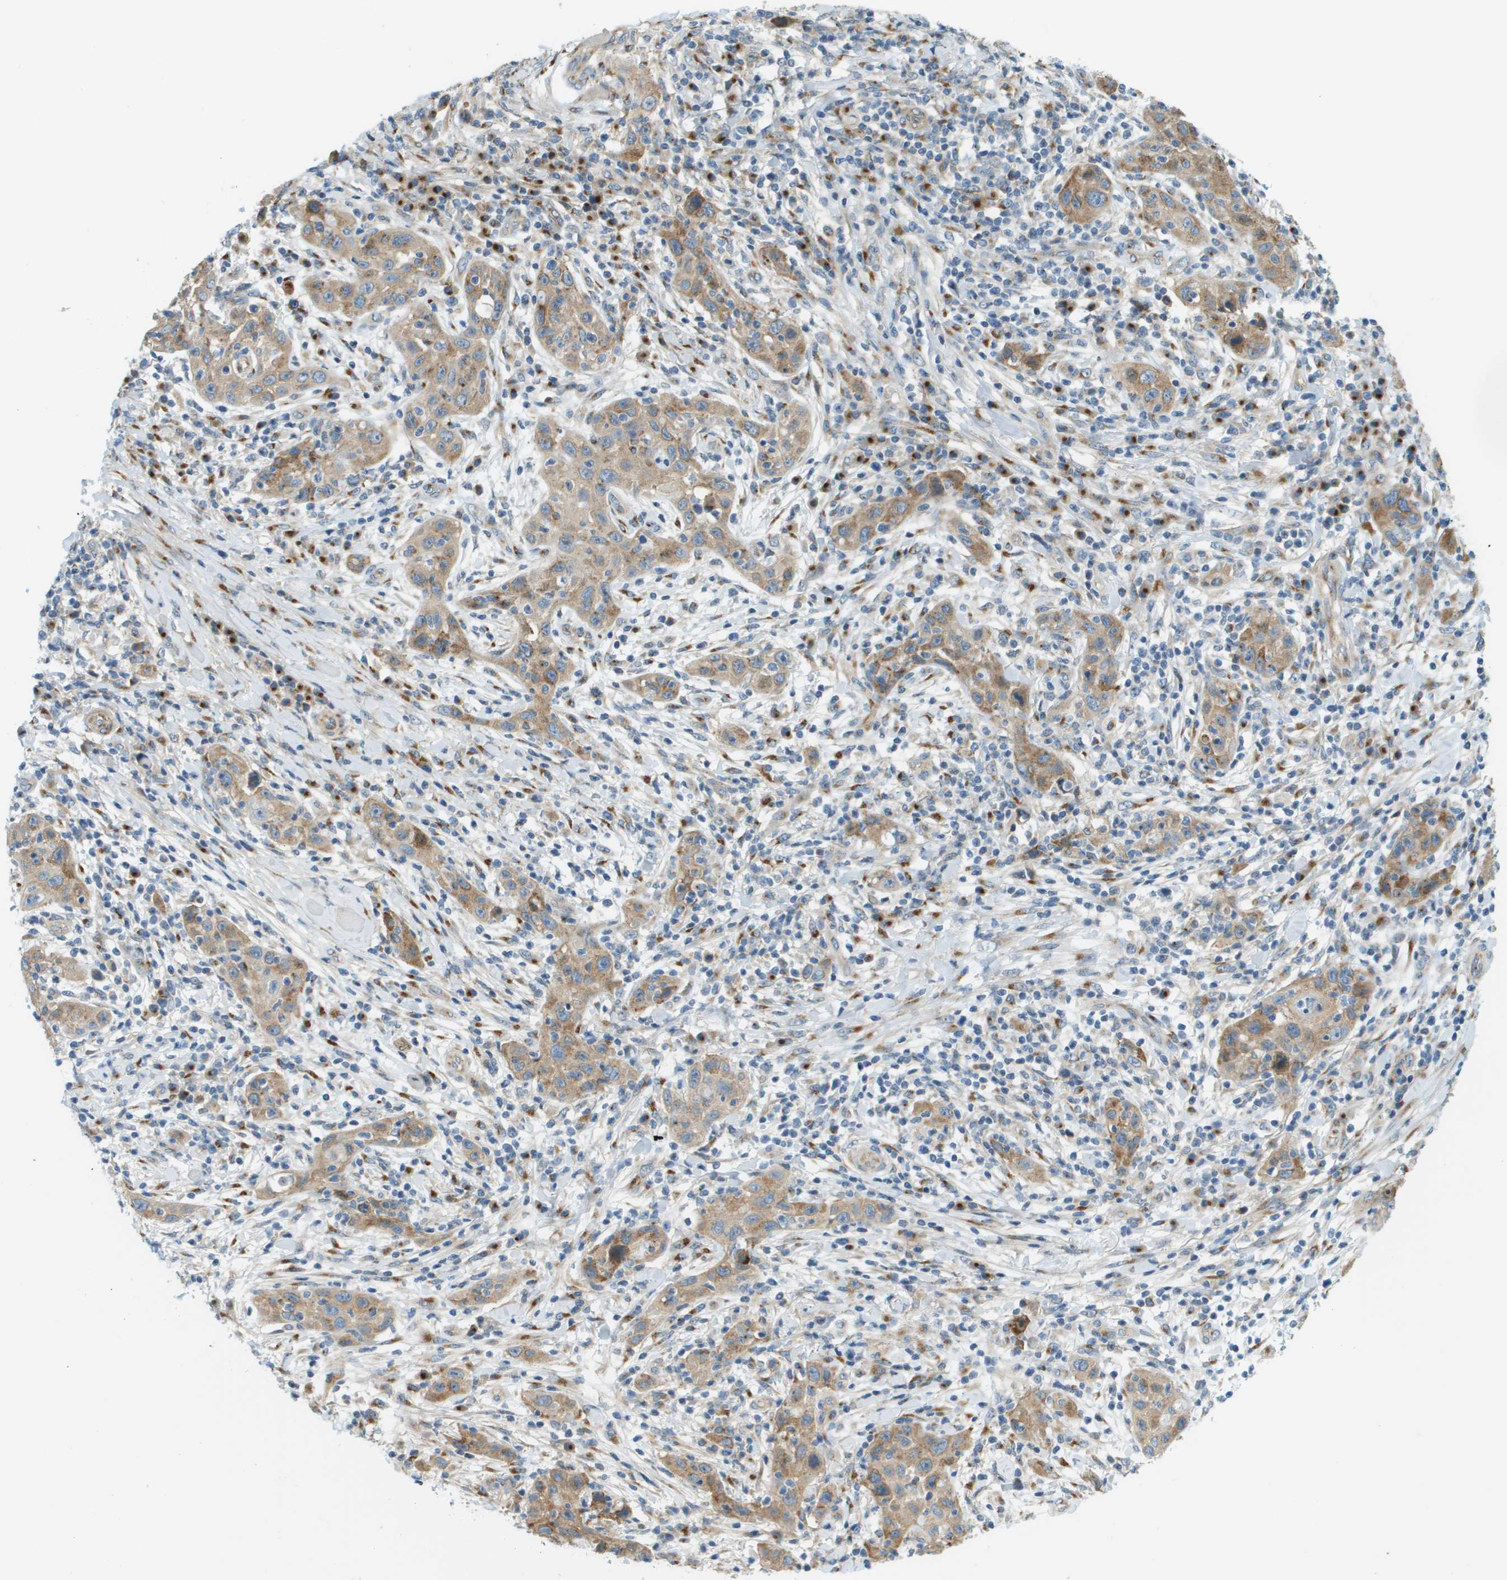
{"staining": {"intensity": "moderate", "quantity": ">75%", "location": "cytoplasmic/membranous"}, "tissue": "skin cancer", "cell_type": "Tumor cells", "image_type": "cancer", "snomed": [{"axis": "morphology", "description": "Squamous cell carcinoma, NOS"}, {"axis": "topography", "description": "Skin"}], "caption": "Tumor cells reveal moderate cytoplasmic/membranous staining in approximately >75% of cells in squamous cell carcinoma (skin). The staining was performed using DAB, with brown indicating positive protein expression. Nuclei are stained blue with hematoxylin.", "gene": "ACBD3", "patient": {"sex": "female", "age": 88}}